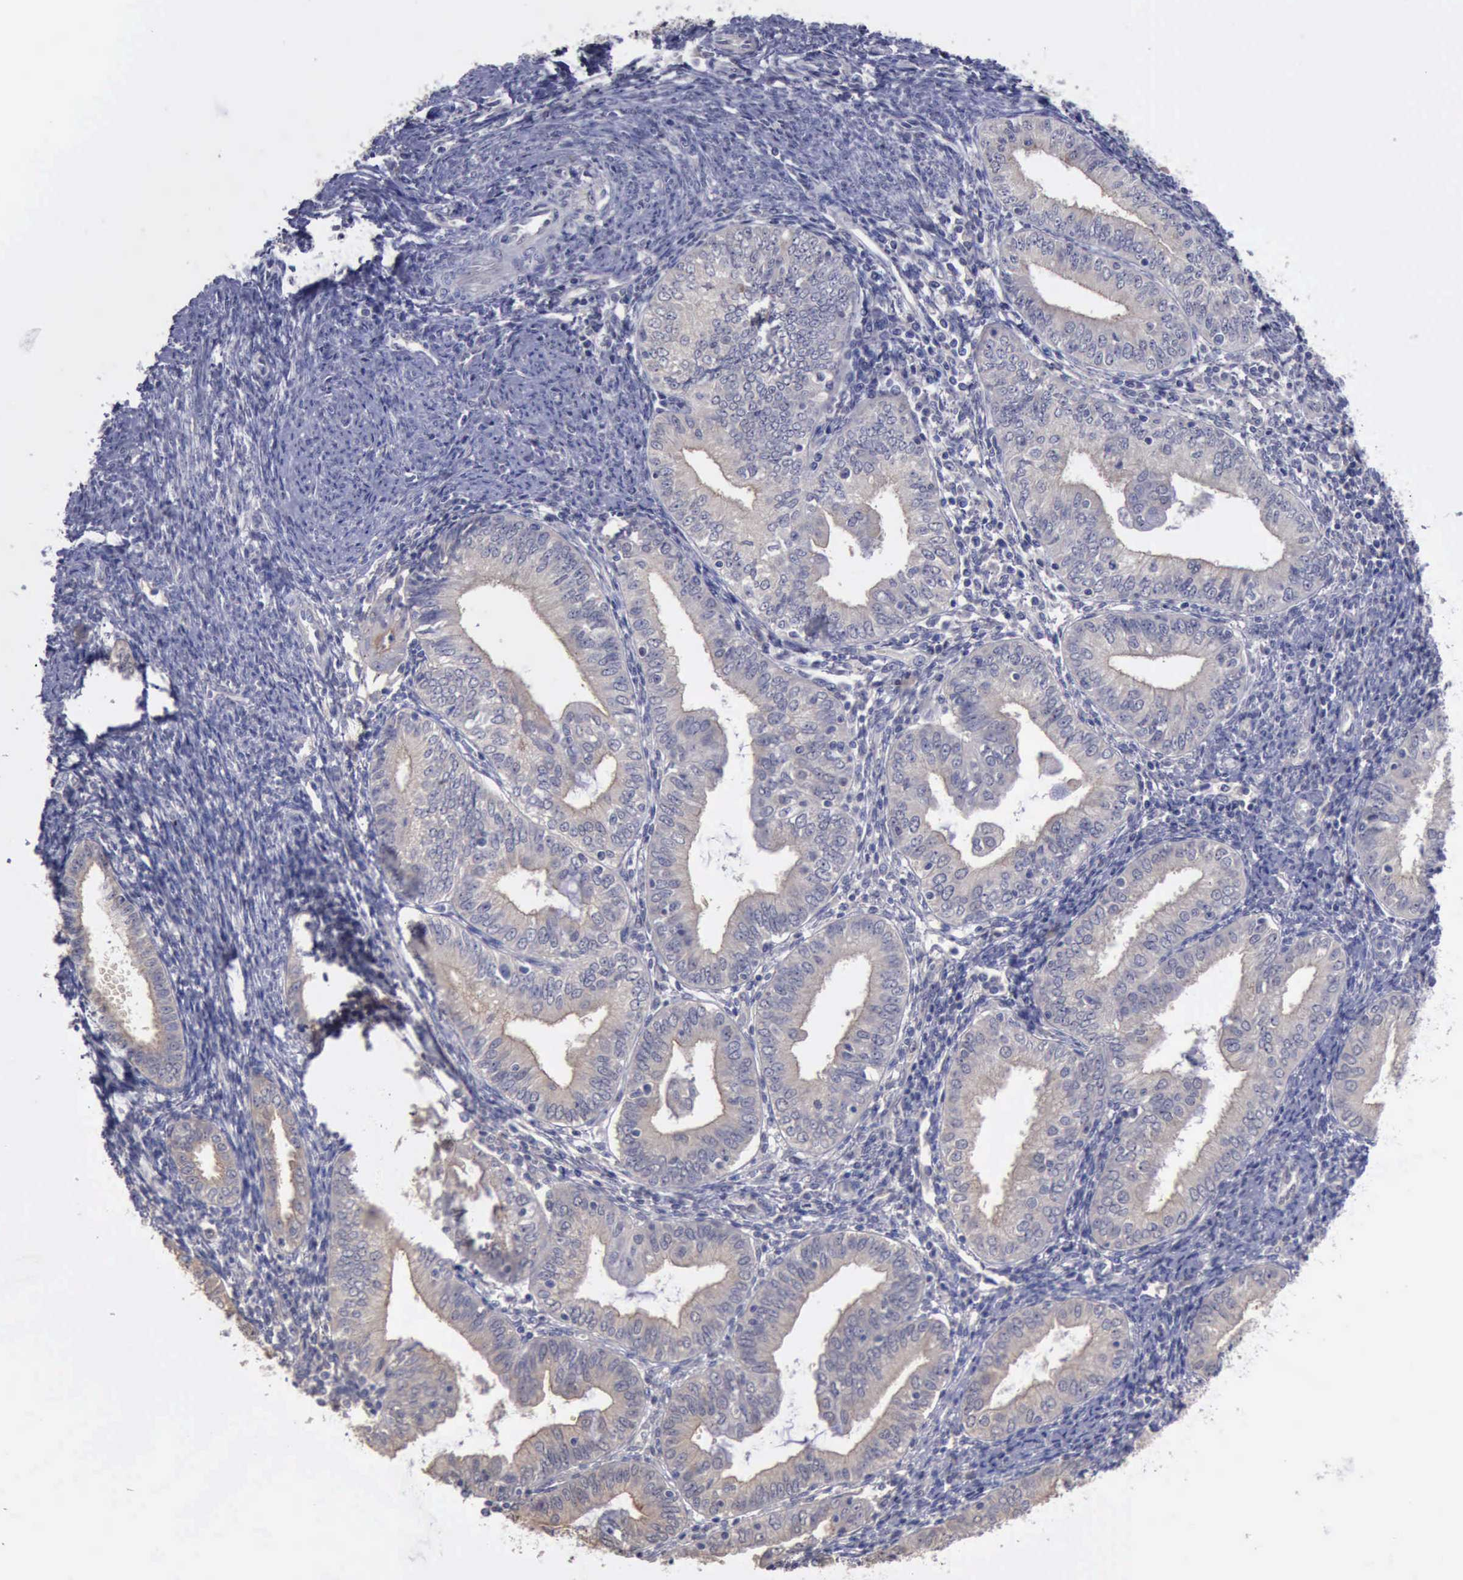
{"staining": {"intensity": "weak", "quantity": "25%-75%", "location": "cytoplasmic/membranous"}, "tissue": "endometrial cancer", "cell_type": "Tumor cells", "image_type": "cancer", "snomed": [{"axis": "morphology", "description": "Adenocarcinoma, NOS"}, {"axis": "topography", "description": "Endometrium"}], "caption": "Protein staining displays weak cytoplasmic/membranous positivity in approximately 25%-75% of tumor cells in endometrial cancer (adenocarcinoma). Ihc stains the protein in brown and the nuclei are stained blue.", "gene": "PHKA1", "patient": {"sex": "female", "age": 55}}